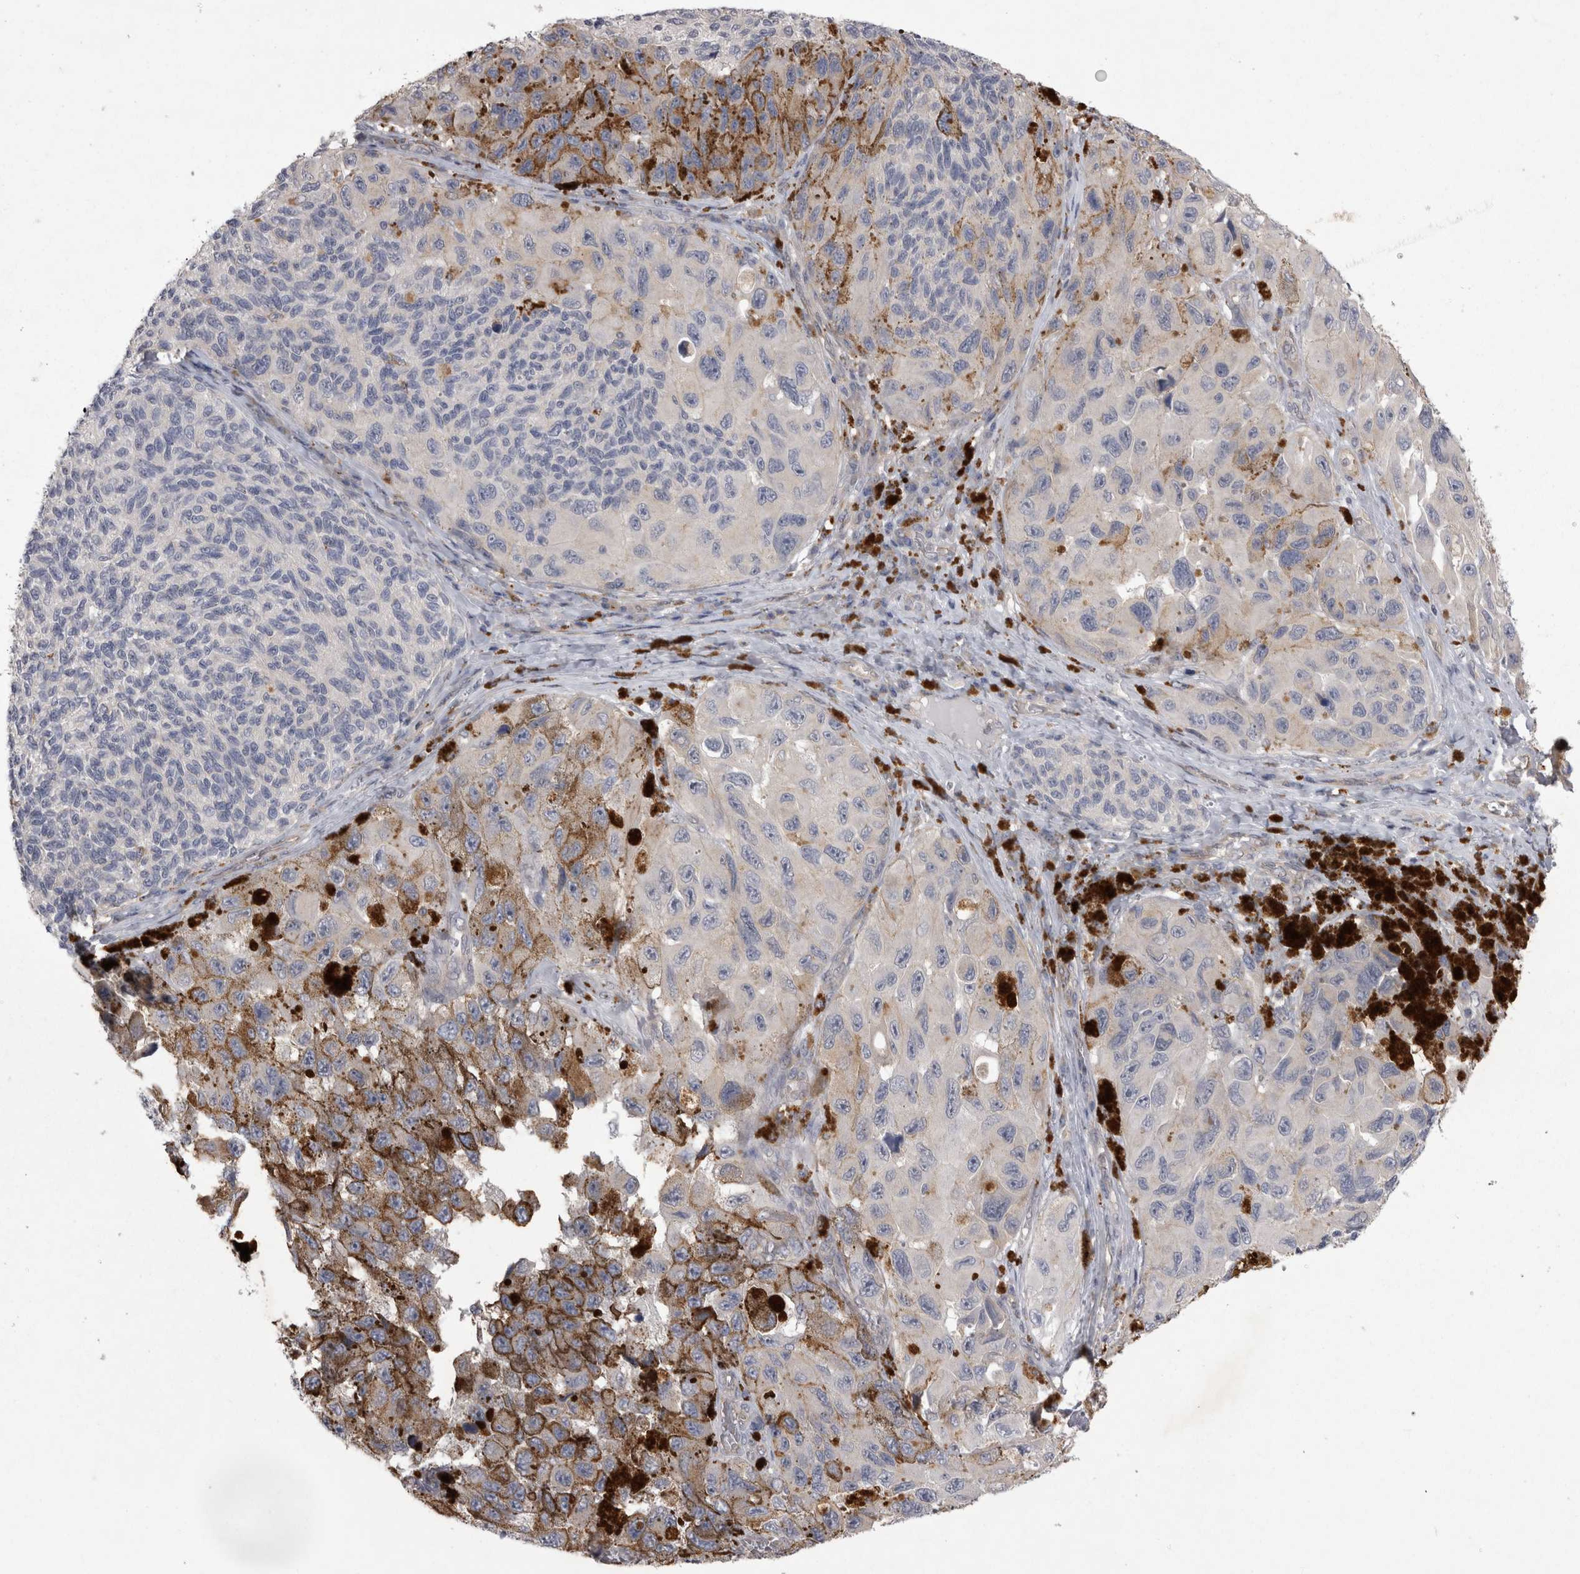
{"staining": {"intensity": "negative", "quantity": "none", "location": "none"}, "tissue": "melanoma", "cell_type": "Tumor cells", "image_type": "cancer", "snomed": [{"axis": "morphology", "description": "Malignant melanoma, NOS"}, {"axis": "topography", "description": "Skin"}], "caption": "This is an immunohistochemistry (IHC) micrograph of human melanoma. There is no expression in tumor cells.", "gene": "CTBS", "patient": {"sex": "female", "age": 73}}